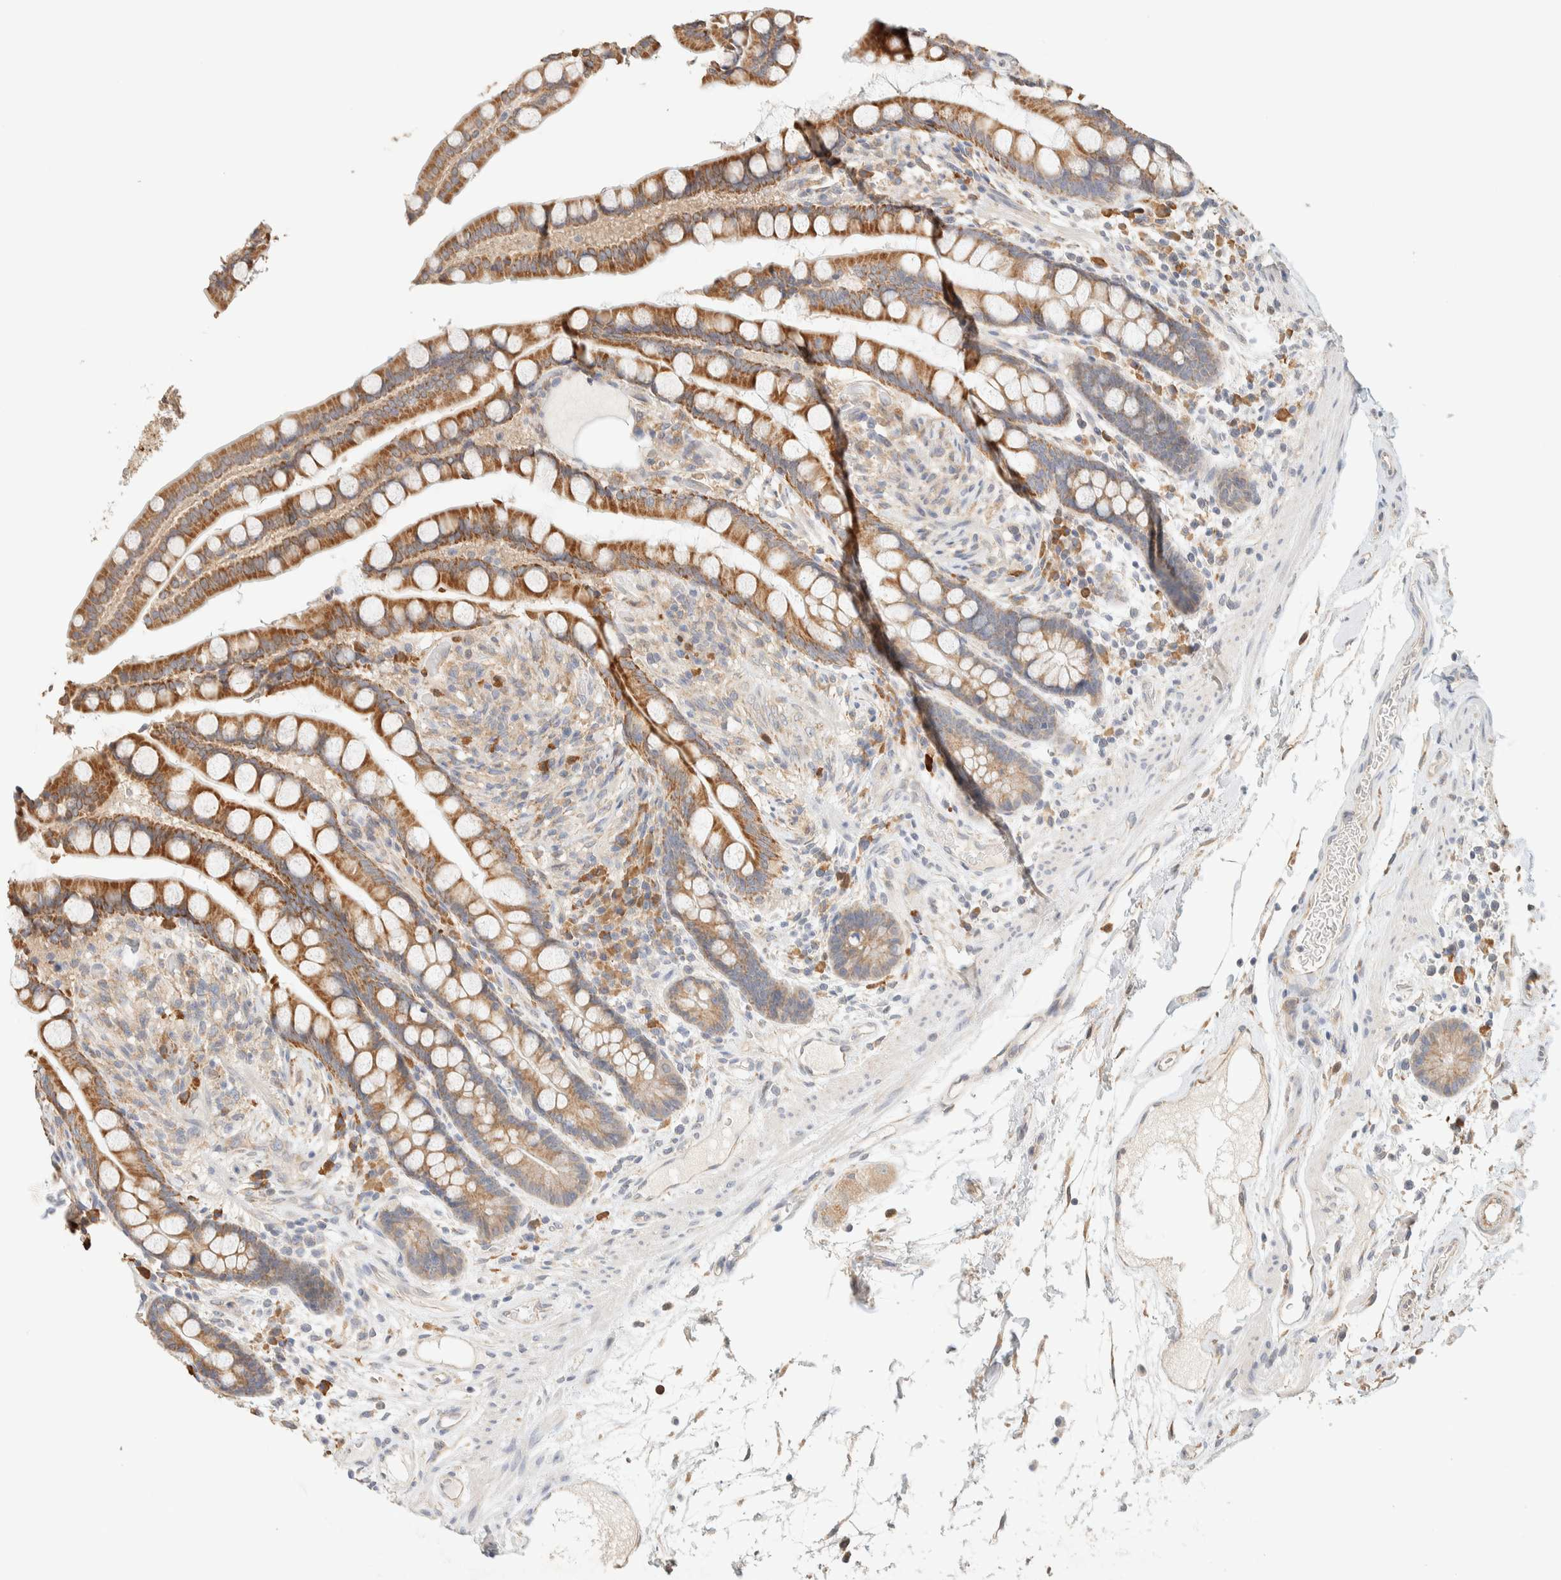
{"staining": {"intensity": "weak", "quantity": ">75%", "location": "cytoplasmic/membranous"}, "tissue": "colon", "cell_type": "Endothelial cells", "image_type": "normal", "snomed": [{"axis": "morphology", "description": "Normal tissue, NOS"}, {"axis": "topography", "description": "Colon"}], "caption": "A brown stain labels weak cytoplasmic/membranous staining of a protein in endothelial cells of unremarkable human colon.", "gene": "TTC3", "patient": {"sex": "male", "age": 73}}